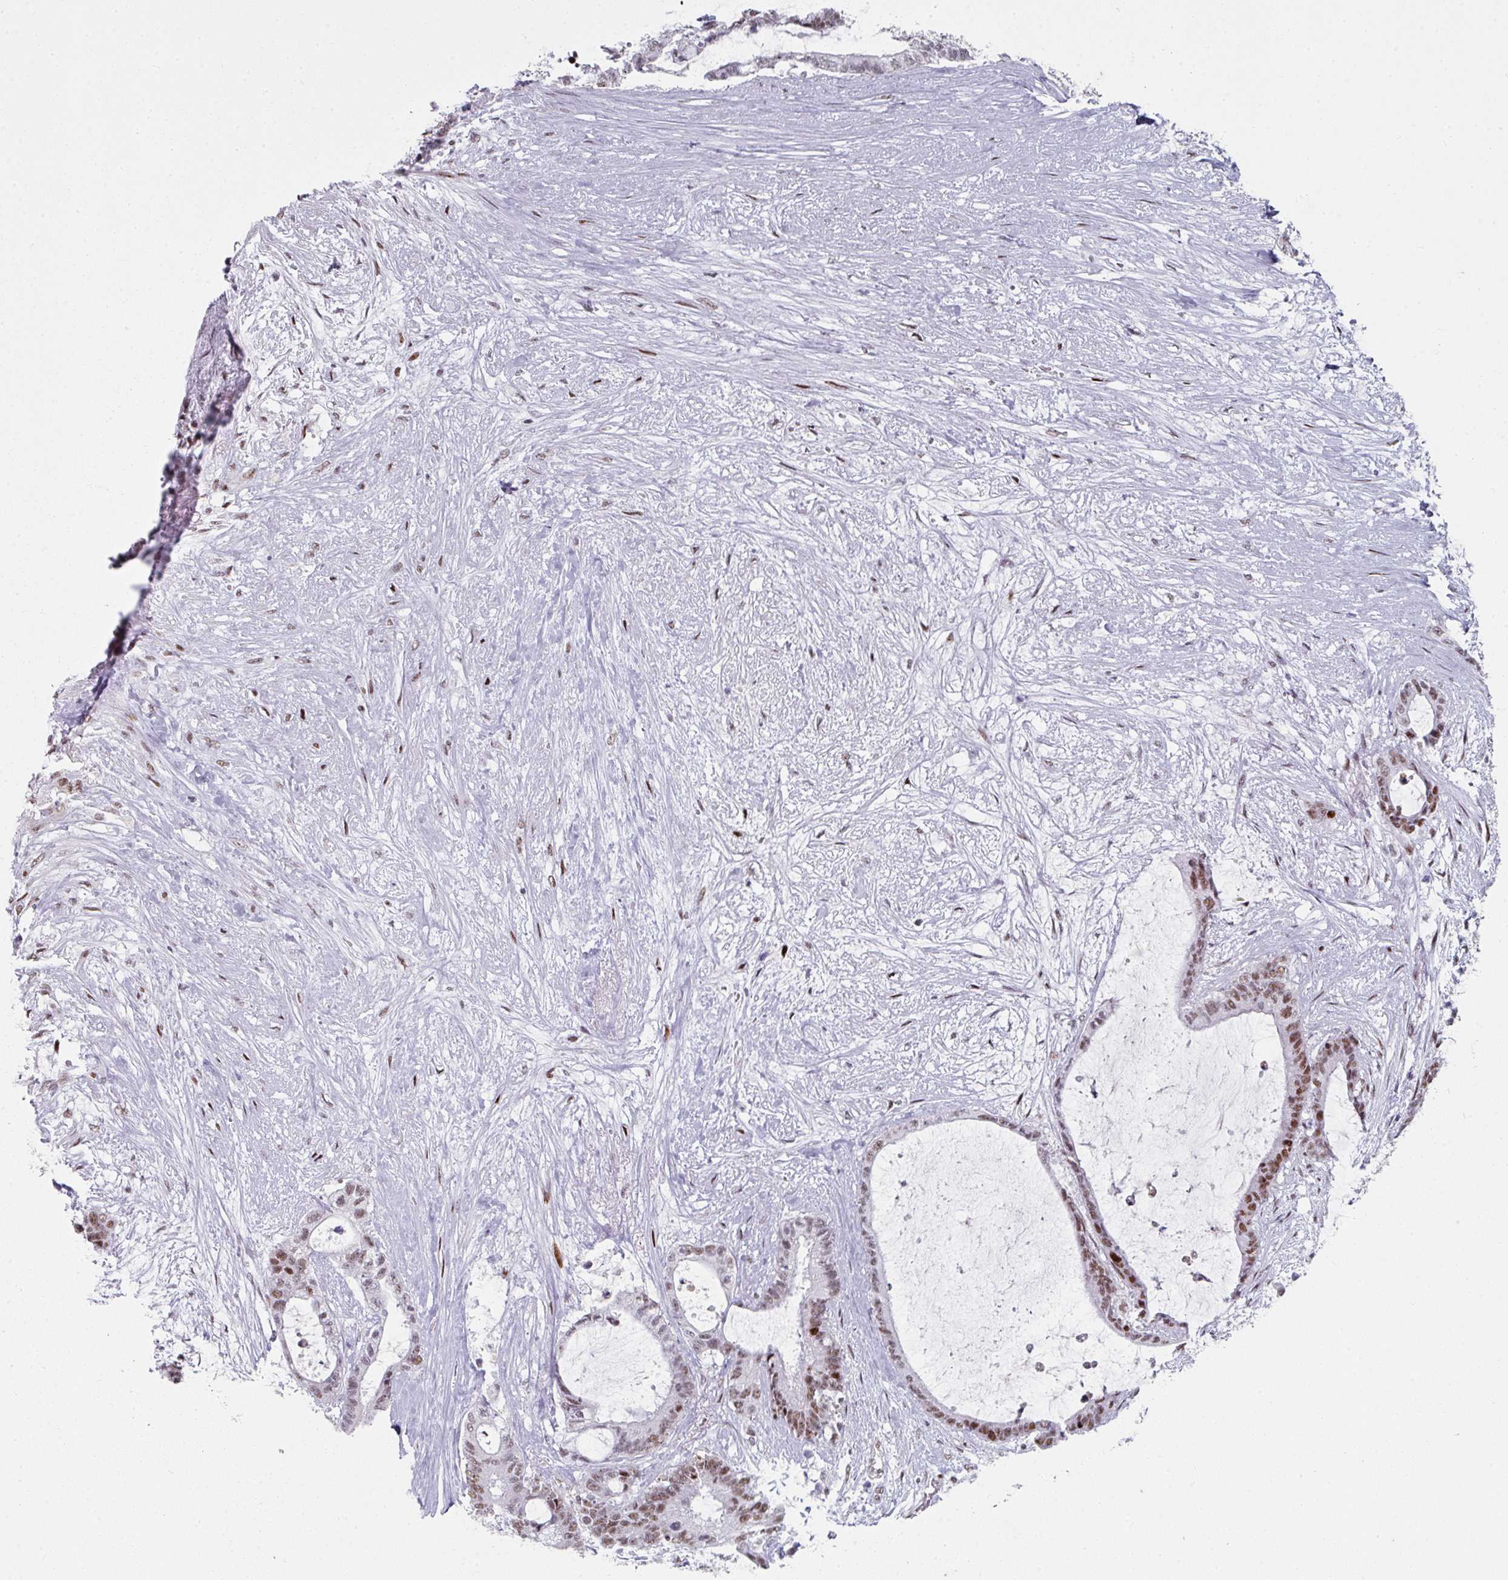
{"staining": {"intensity": "moderate", "quantity": ">75%", "location": "nuclear"}, "tissue": "liver cancer", "cell_type": "Tumor cells", "image_type": "cancer", "snomed": [{"axis": "morphology", "description": "Normal tissue, NOS"}, {"axis": "morphology", "description": "Cholangiocarcinoma"}, {"axis": "topography", "description": "Liver"}, {"axis": "topography", "description": "Peripheral nerve tissue"}], "caption": "Immunohistochemistry staining of liver cancer (cholangiocarcinoma), which exhibits medium levels of moderate nuclear expression in about >75% of tumor cells indicating moderate nuclear protein positivity. The staining was performed using DAB (brown) for protein detection and nuclei were counterstained in hematoxylin (blue).", "gene": "SF3B5", "patient": {"sex": "female", "age": 73}}